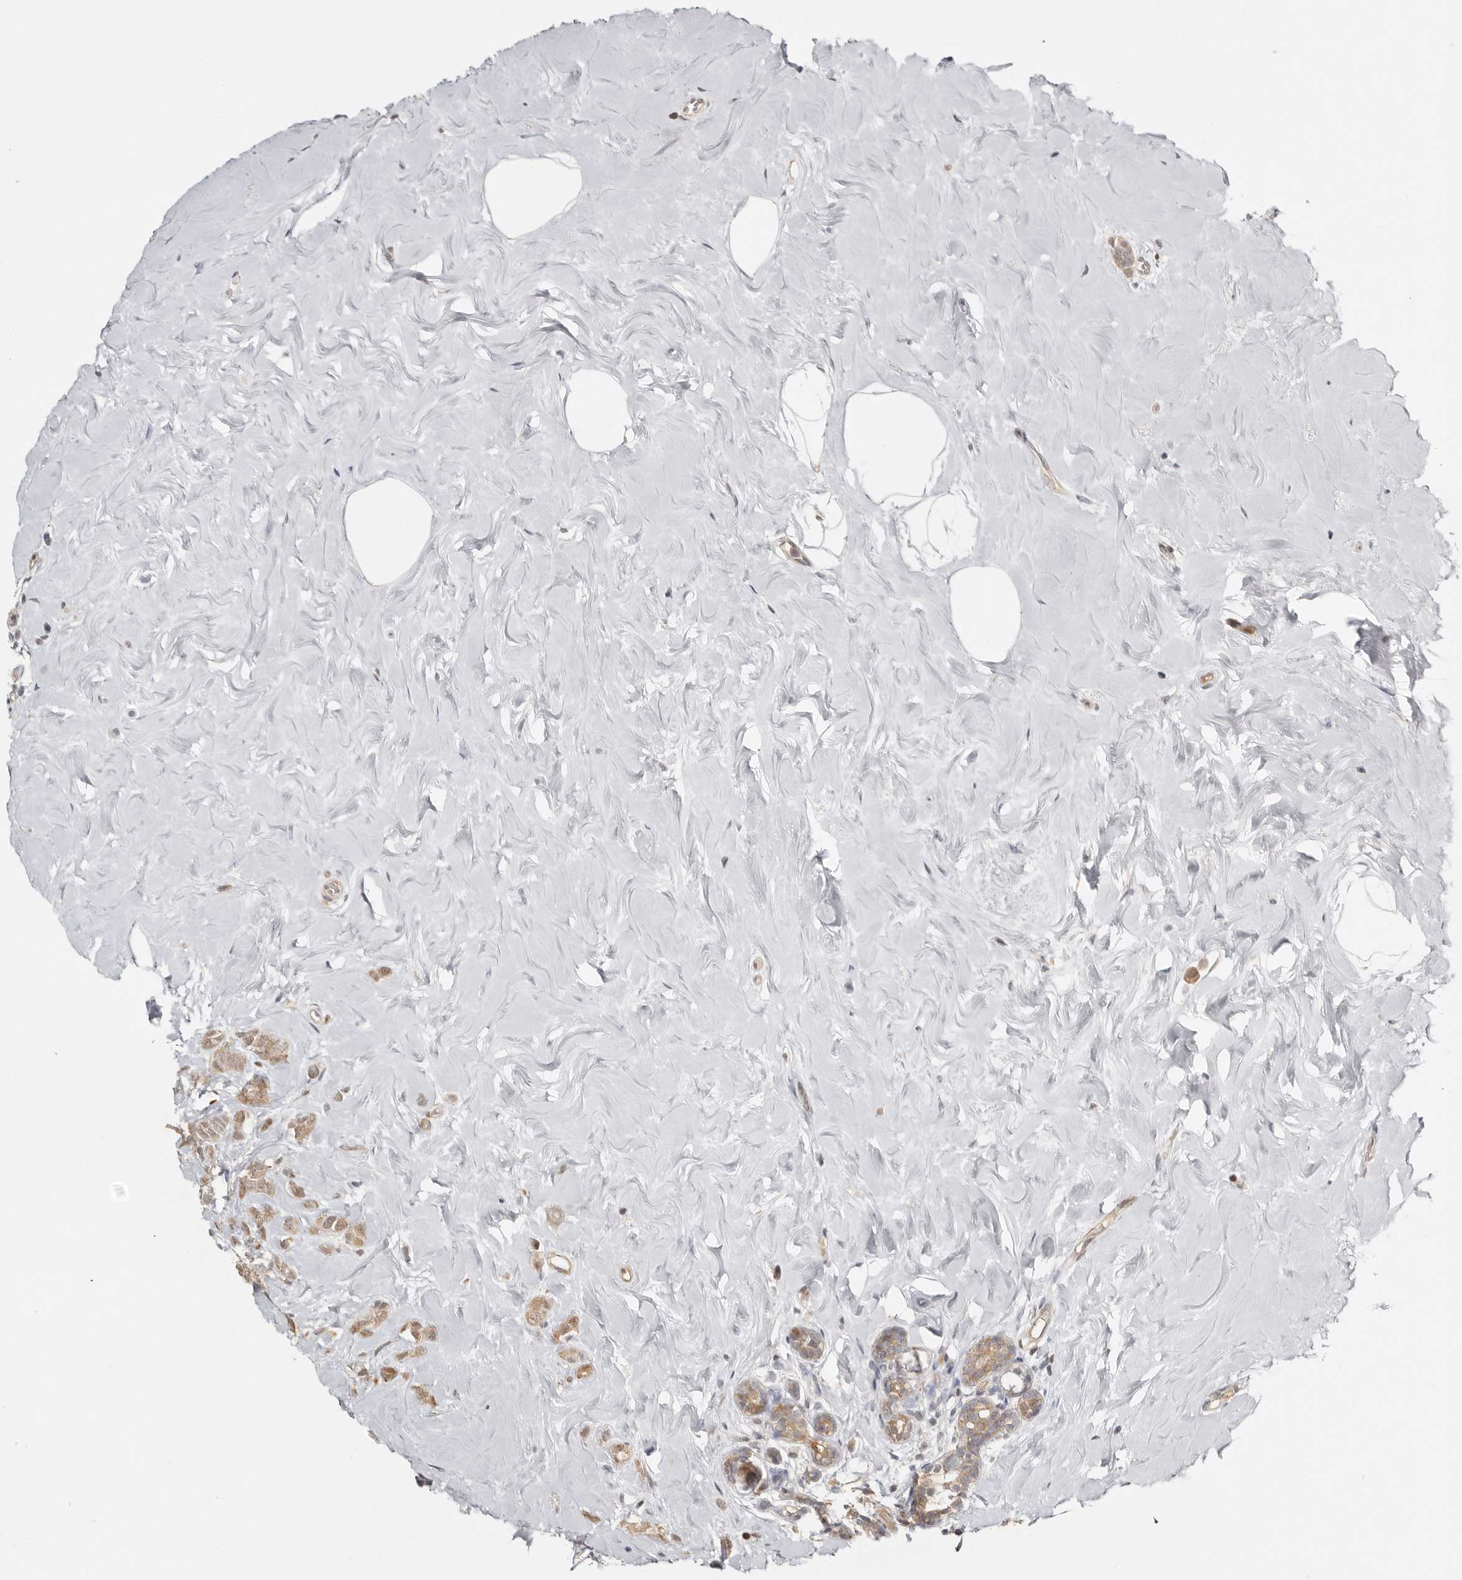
{"staining": {"intensity": "moderate", "quantity": ">75%", "location": "cytoplasmic/membranous"}, "tissue": "breast cancer", "cell_type": "Tumor cells", "image_type": "cancer", "snomed": [{"axis": "morphology", "description": "Lobular carcinoma"}, {"axis": "topography", "description": "Breast"}], "caption": "DAB (3,3'-diaminobenzidine) immunohistochemical staining of human breast lobular carcinoma displays moderate cytoplasmic/membranous protein positivity in approximately >75% of tumor cells. (IHC, brightfield microscopy, high magnification).", "gene": "PSMA5", "patient": {"sex": "female", "age": 47}}